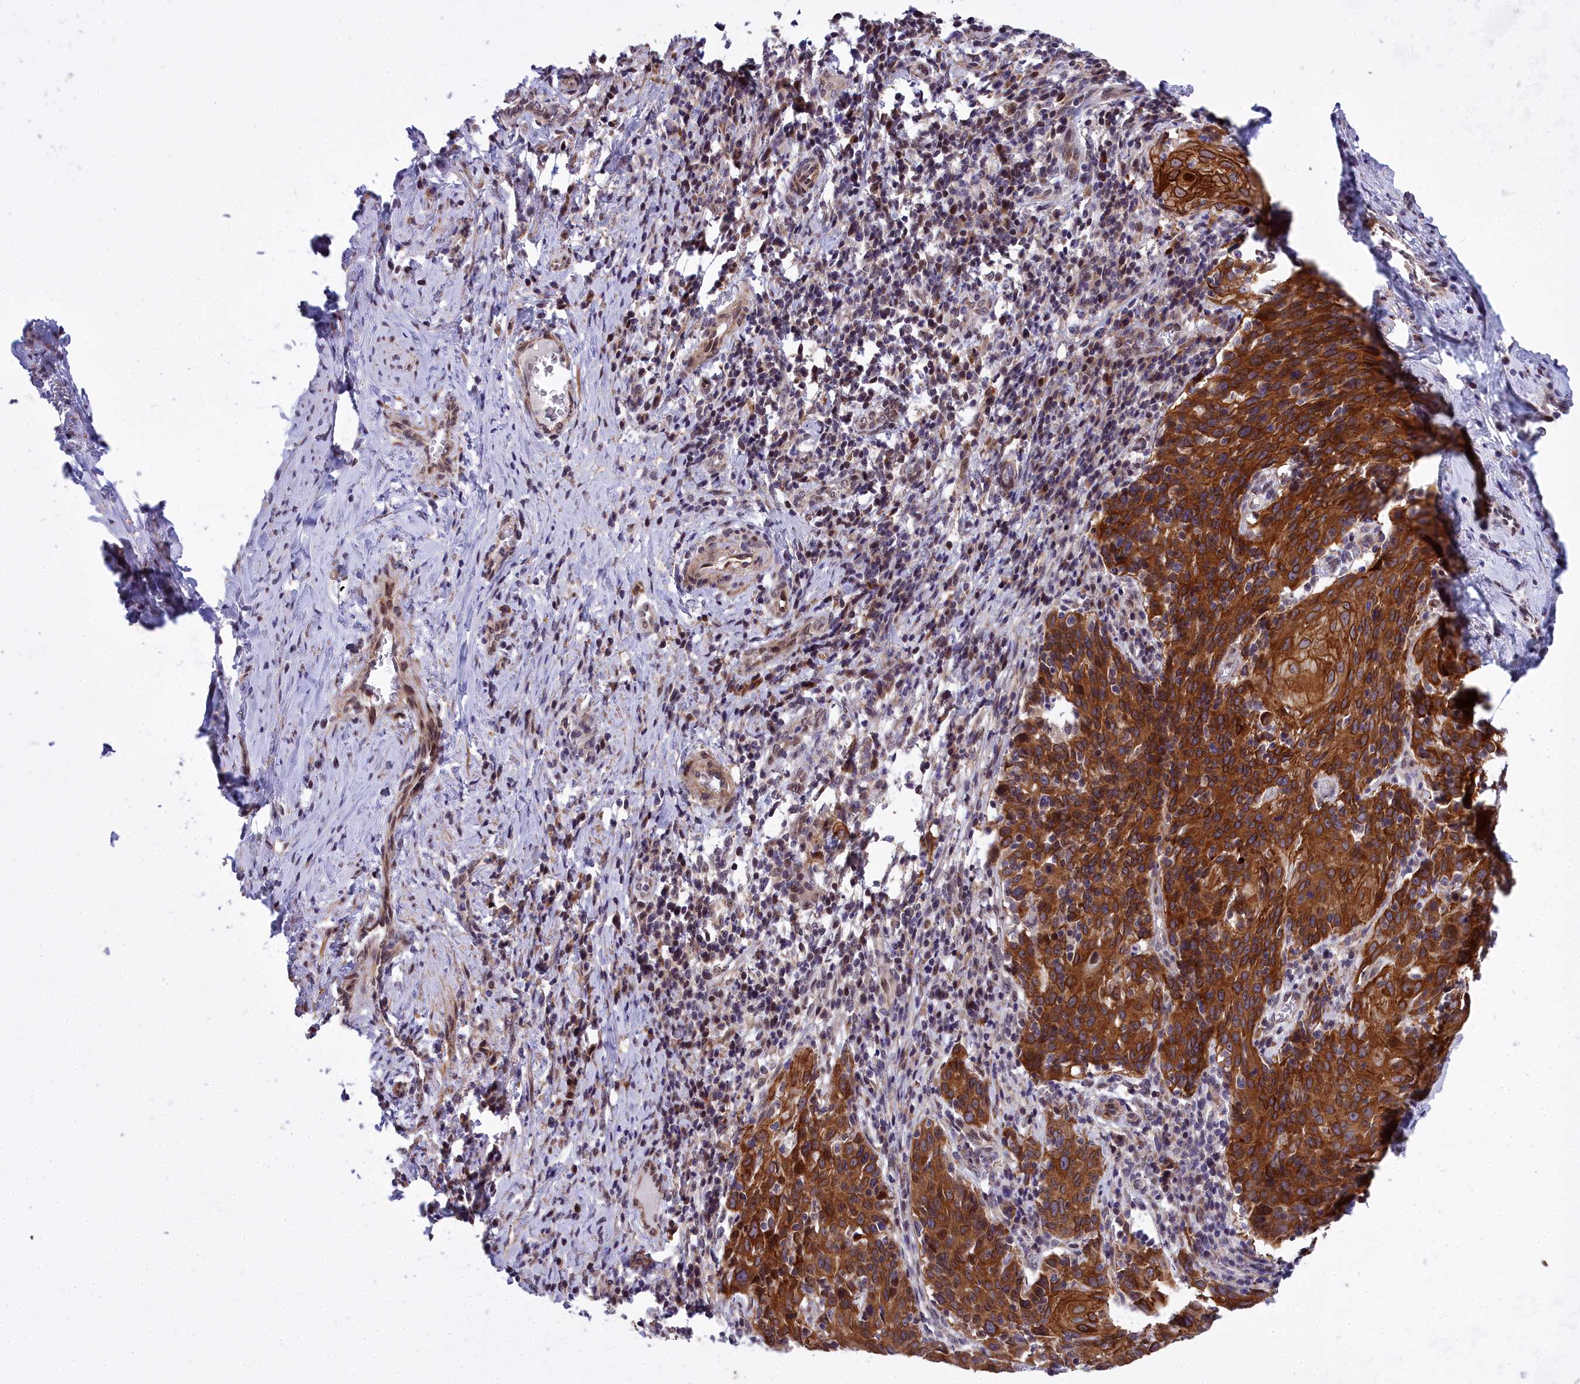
{"staining": {"intensity": "strong", "quantity": ">75%", "location": "cytoplasmic/membranous,nuclear"}, "tissue": "cervical cancer", "cell_type": "Tumor cells", "image_type": "cancer", "snomed": [{"axis": "morphology", "description": "Squamous cell carcinoma, NOS"}, {"axis": "topography", "description": "Cervix"}], "caption": "The micrograph reveals a brown stain indicating the presence of a protein in the cytoplasmic/membranous and nuclear of tumor cells in cervical cancer.", "gene": "ABCB8", "patient": {"sex": "female", "age": 50}}